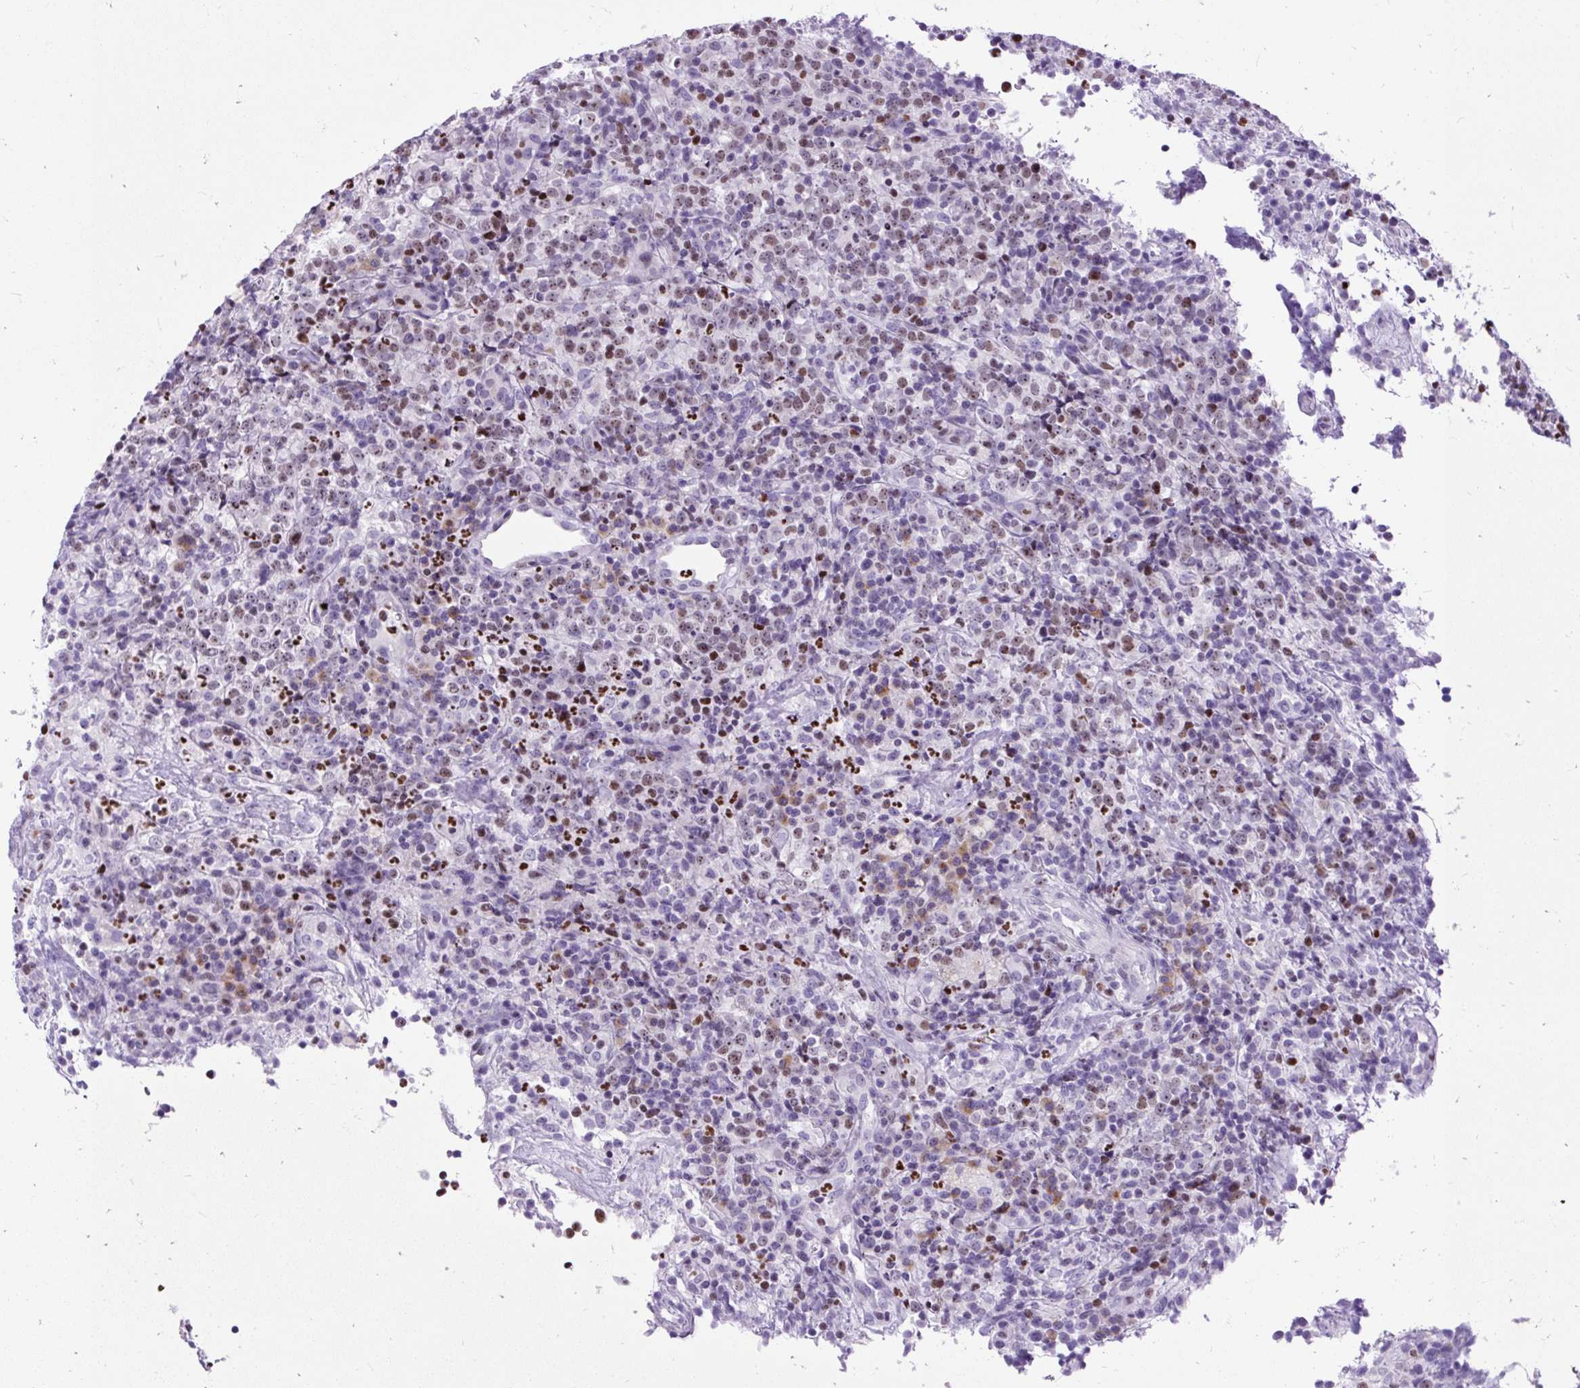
{"staining": {"intensity": "weak", "quantity": ">75%", "location": "nuclear"}, "tissue": "lymphoma", "cell_type": "Tumor cells", "image_type": "cancer", "snomed": [{"axis": "morphology", "description": "Malignant lymphoma, non-Hodgkin's type, High grade"}, {"axis": "topography", "description": "Lymph node"}], "caption": "Immunohistochemistry staining of high-grade malignant lymphoma, non-Hodgkin's type, which shows low levels of weak nuclear staining in about >75% of tumor cells indicating weak nuclear protein positivity. The staining was performed using DAB (brown) for protein detection and nuclei were counterstained in hematoxylin (blue).", "gene": "SPC24", "patient": {"sex": "male", "age": 54}}